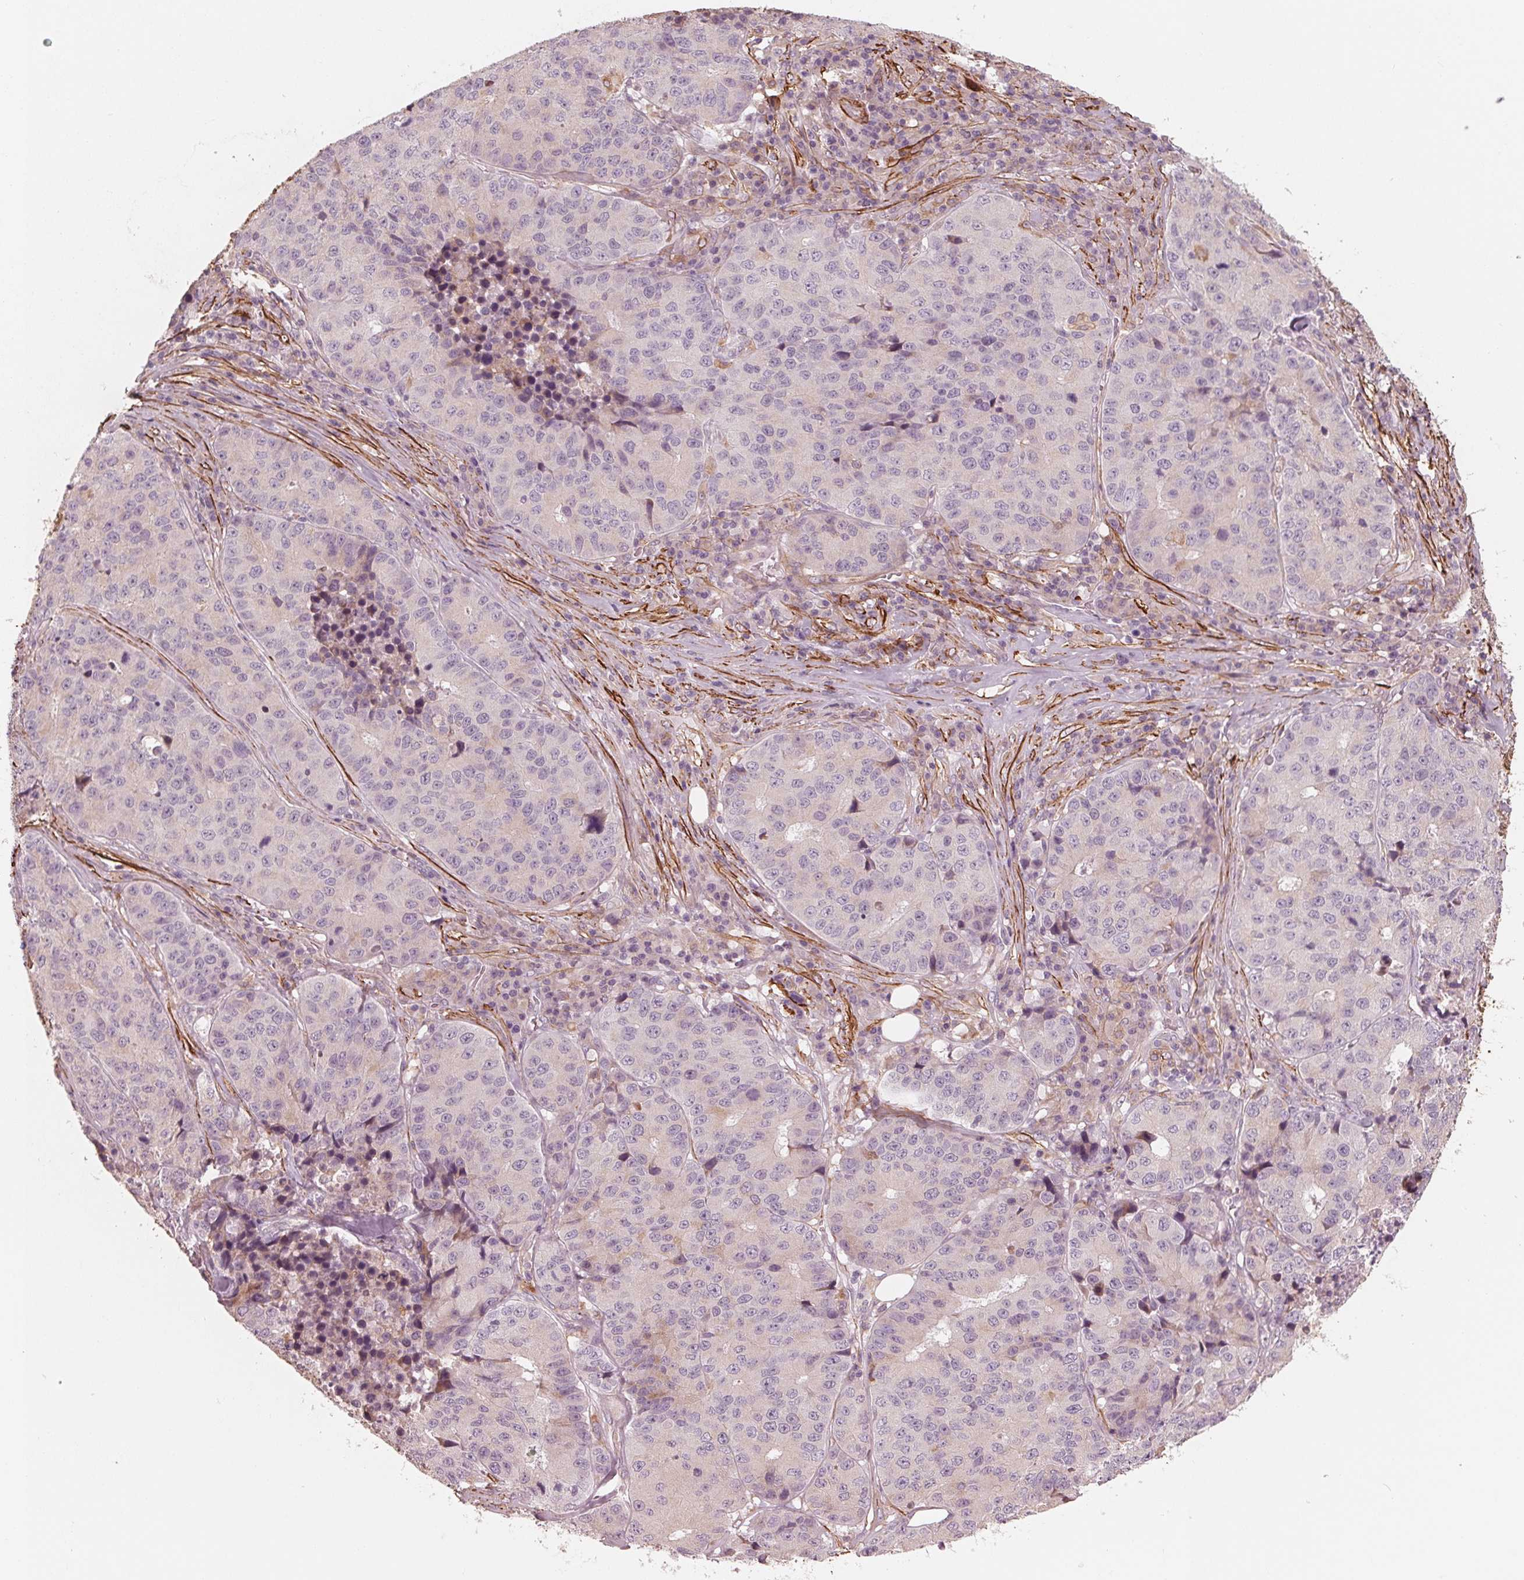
{"staining": {"intensity": "negative", "quantity": "none", "location": "none"}, "tissue": "stomach cancer", "cell_type": "Tumor cells", "image_type": "cancer", "snomed": [{"axis": "morphology", "description": "Adenocarcinoma, NOS"}, {"axis": "topography", "description": "Stomach"}], "caption": "Tumor cells are negative for brown protein staining in stomach adenocarcinoma.", "gene": "MIER3", "patient": {"sex": "male", "age": 71}}